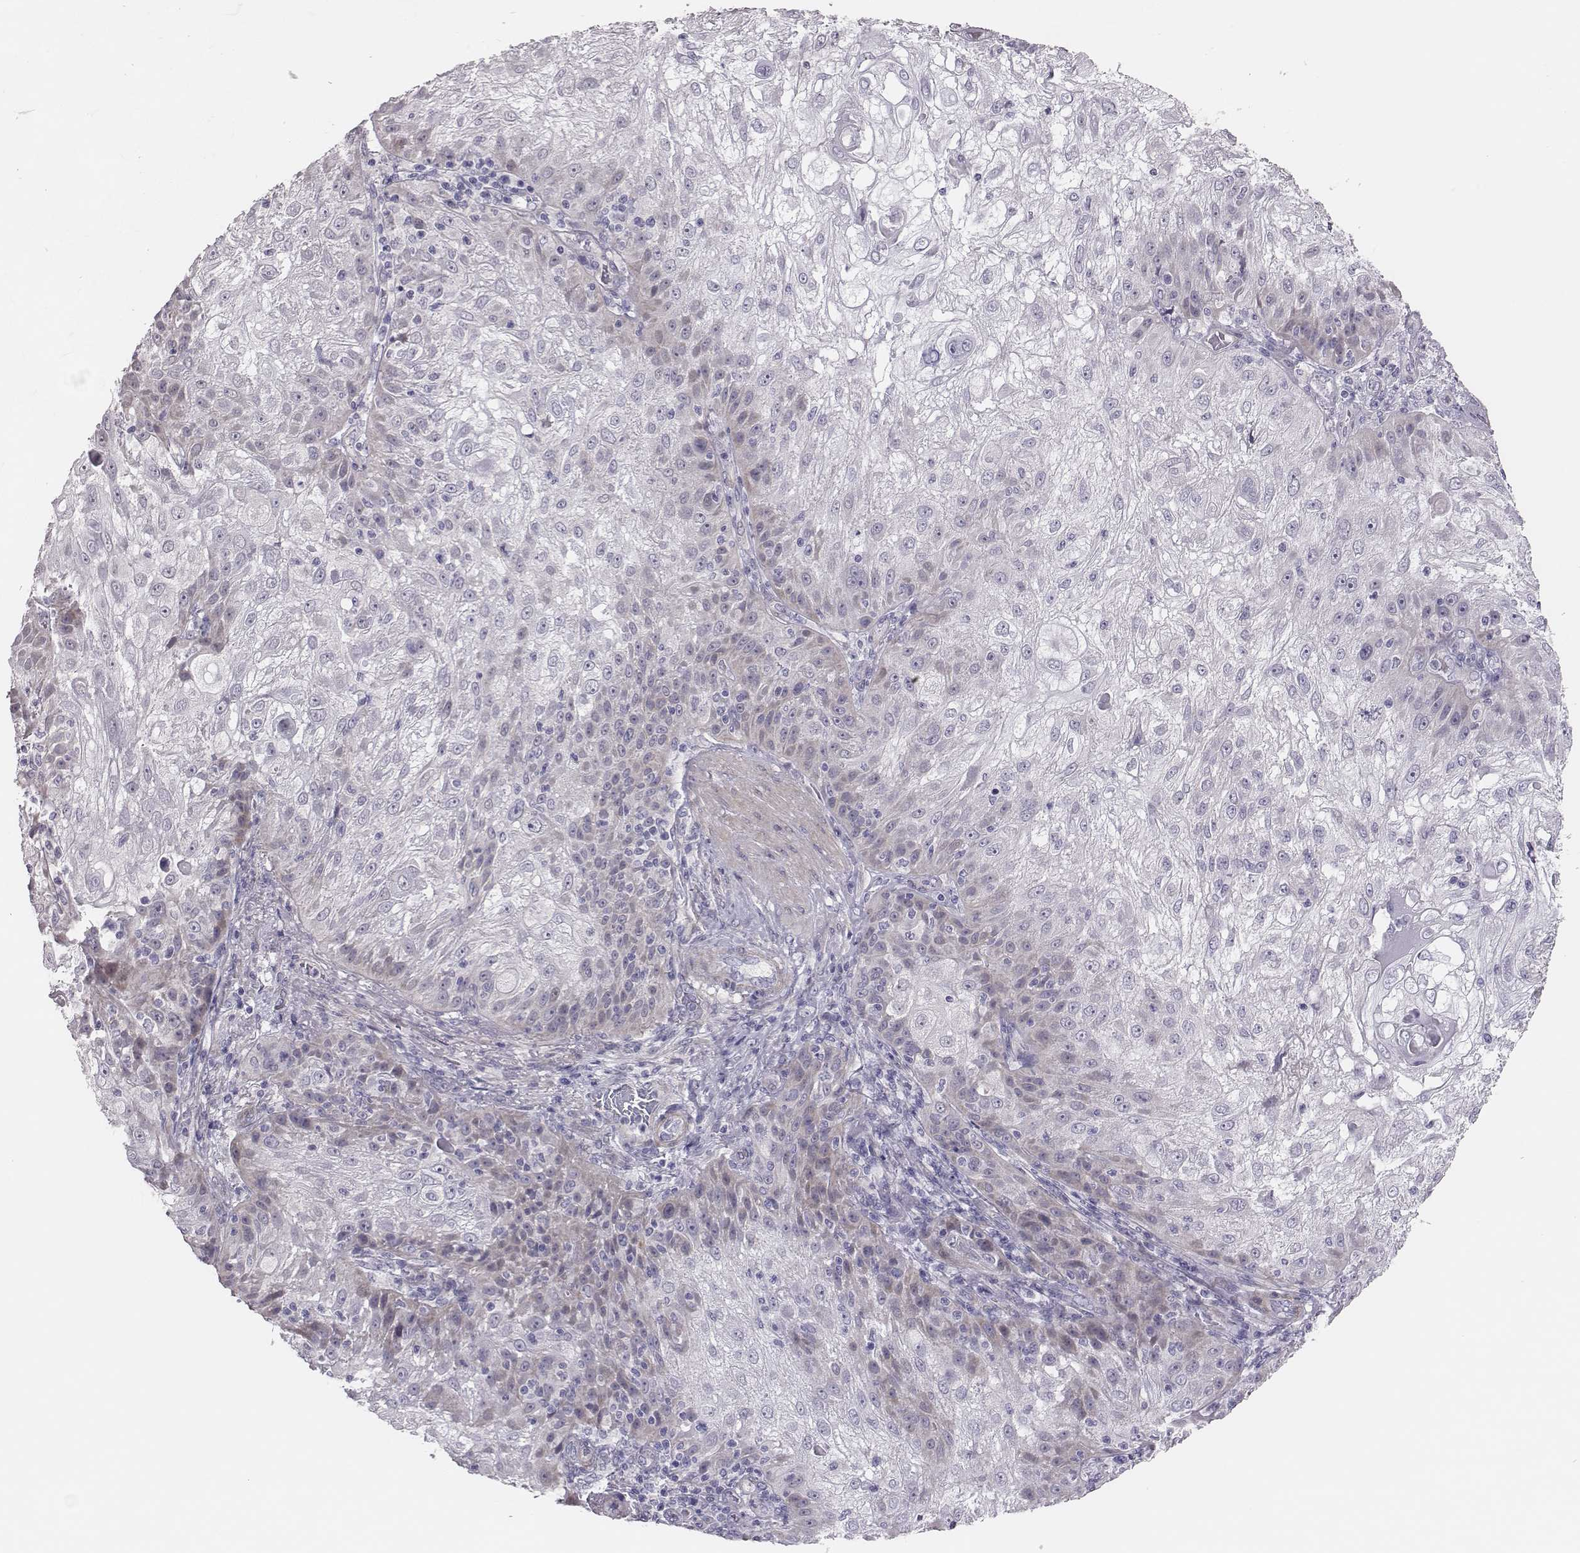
{"staining": {"intensity": "weak", "quantity": "<25%", "location": "cytoplasmic/membranous"}, "tissue": "skin cancer", "cell_type": "Tumor cells", "image_type": "cancer", "snomed": [{"axis": "morphology", "description": "Normal tissue, NOS"}, {"axis": "morphology", "description": "Squamous cell carcinoma, NOS"}, {"axis": "topography", "description": "Skin"}], "caption": "A histopathology image of squamous cell carcinoma (skin) stained for a protein demonstrates no brown staining in tumor cells. (Stains: DAB immunohistochemistry (IHC) with hematoxylin counter stain, Microscopy: brightfield microscopy at high magnification).", "gene": "SCML2", "patient": {"sex": "female", "age": 83}}